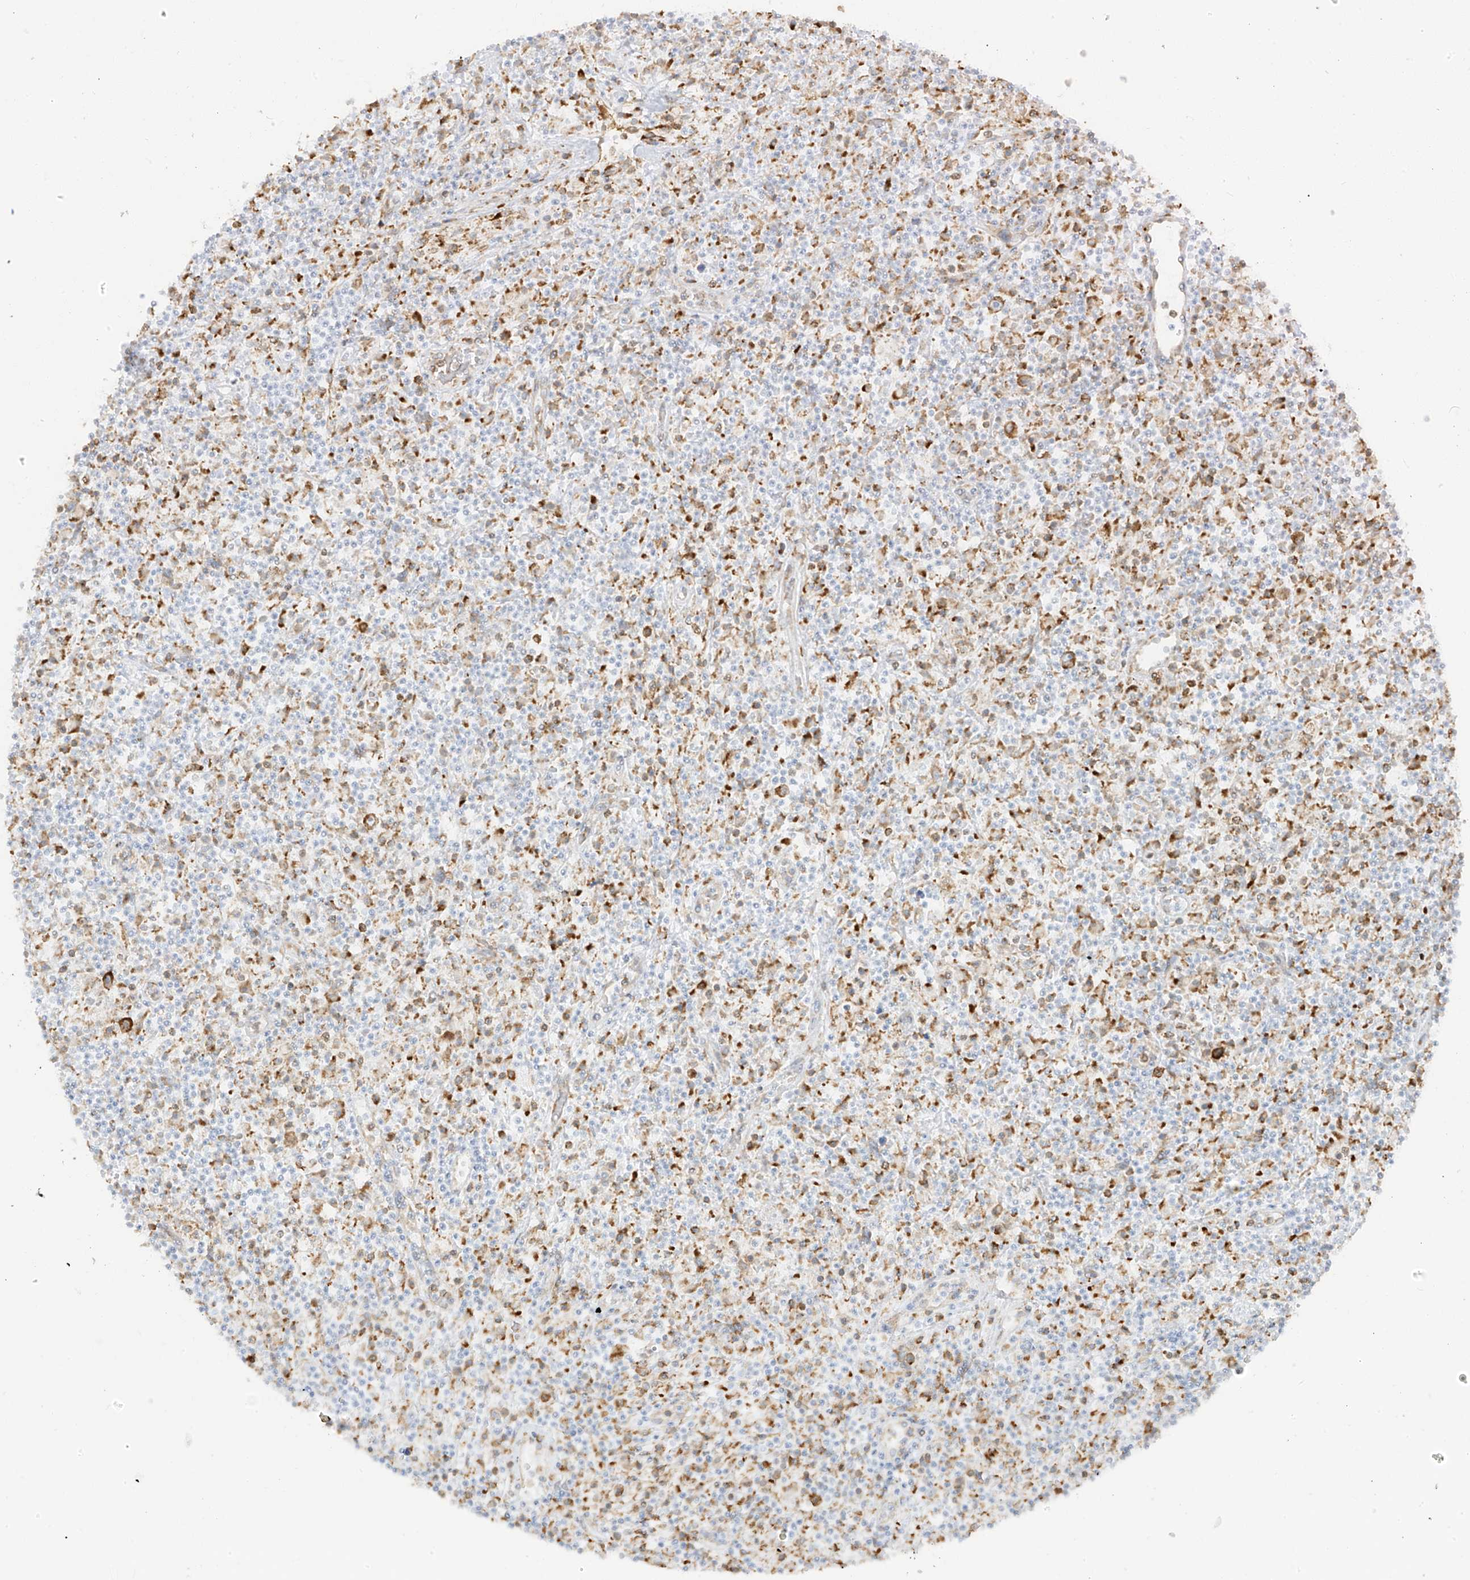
{"staining": {"intensity": "strong", "quantity": ">75%", "location": "cytoplasmic/membranous"}, "tissue": "lymphoma", "cell_type": "Tumor cells", "image_type": "cancer", "snomed": [{"axis": "morphology", "description": "Hodgkin's disease, NOS"}, {"axis": "topography", "description": "Lymph node"}], "caption": "Lymphoma stained for a protein reveals strong cytoplasmic/membranous positivity in tumor cells.", "gene": "LRRC59", "patient": {"sex": "male", "age": 70}}